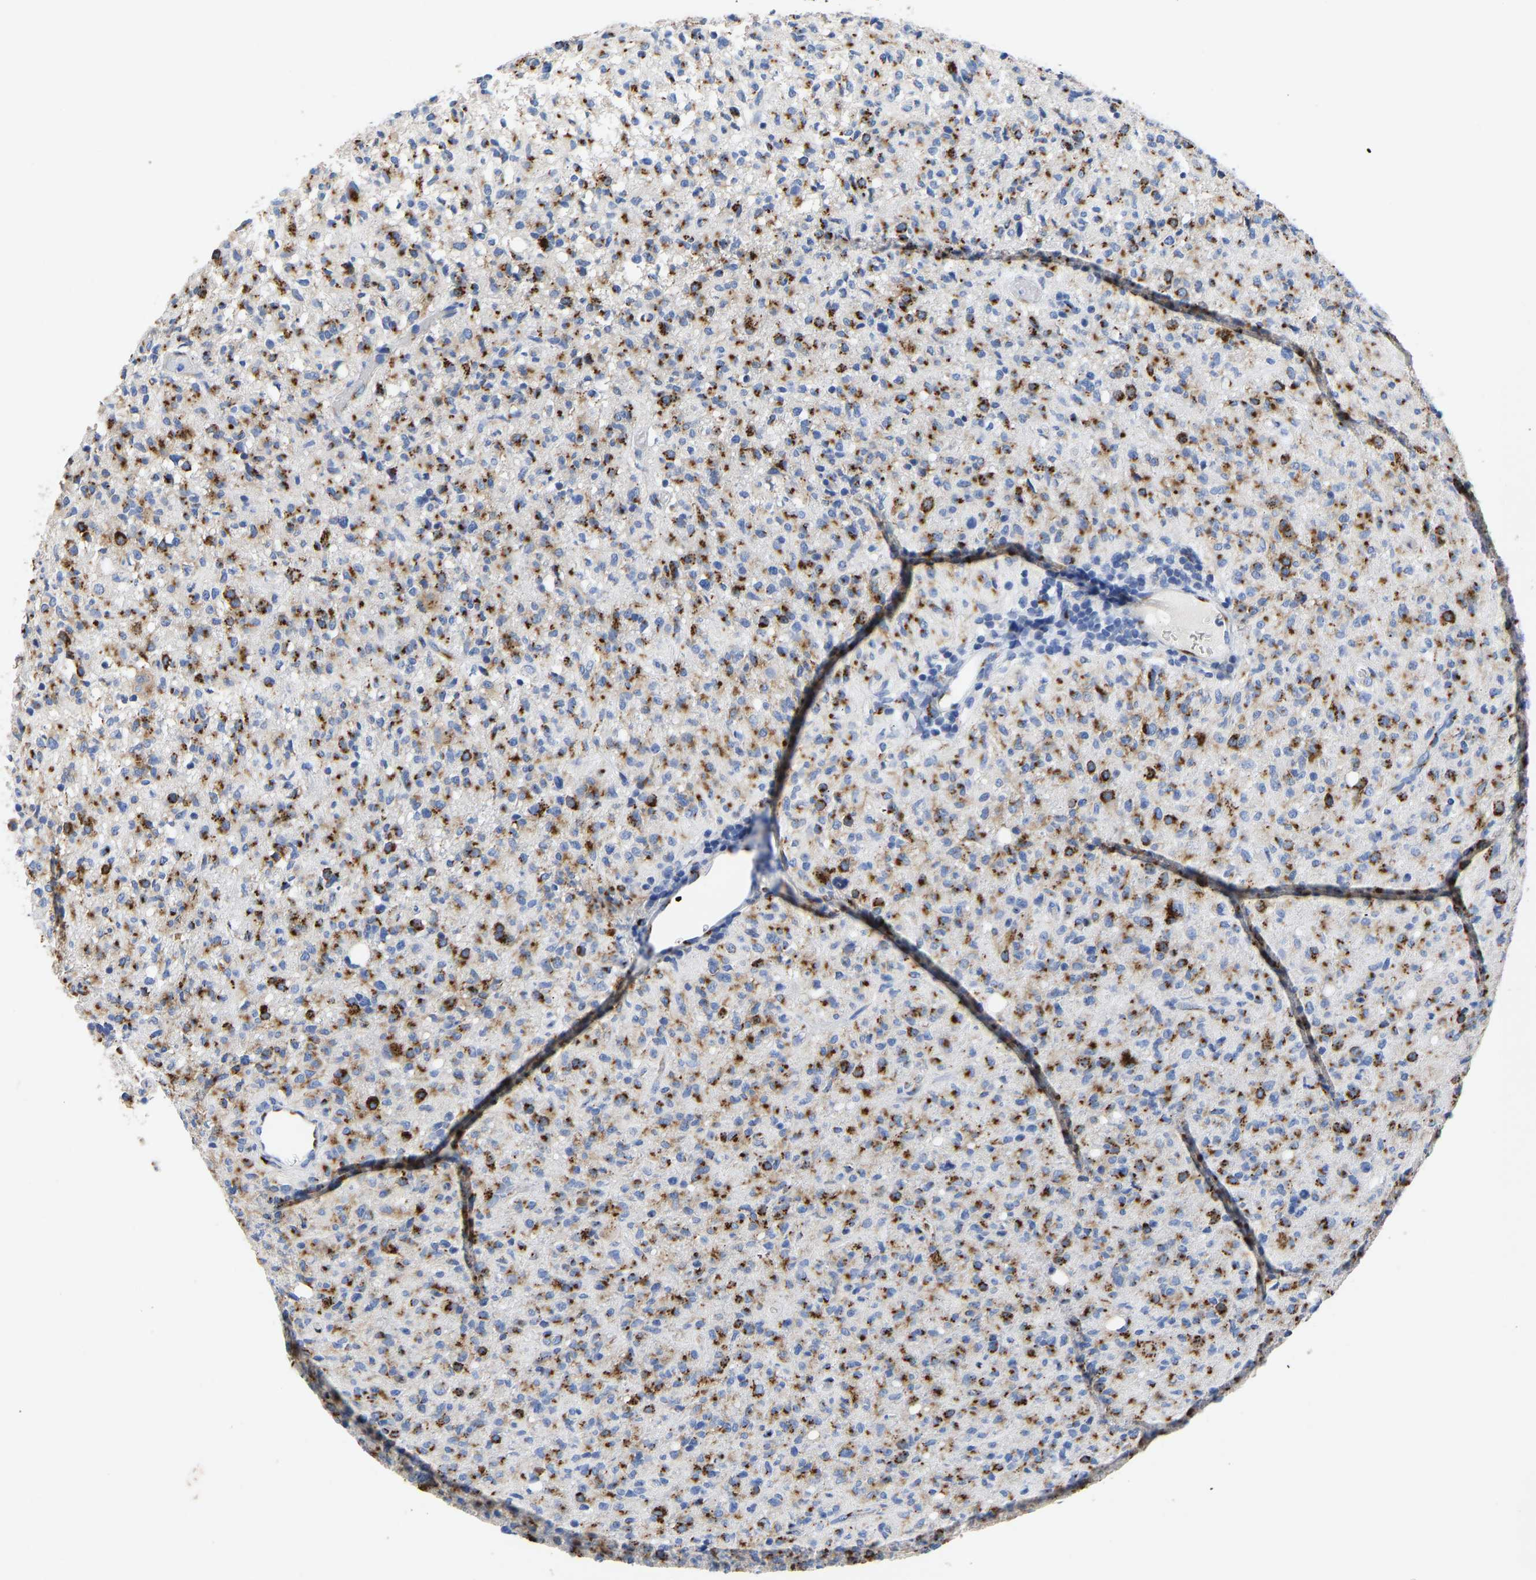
{"staining": {"intensity": "strong", "quantity": ">75%", "location": "cytoplasmic/membranous"}, "tissue": "glioma", "cell_type": "Tumor cells", "image_type": "cancer", "snomed": [{"axis": "morphology", "description": "Glioma, malignant, High grade"}, {"axis": "topography", "description": "Brain"}], "caption": "Human high-grade glioma (malignant) stained for a protein (brown) reveals strong cytoplasmic/membranous positive staining in about >75% of tumor cells.", "gene": "TMEM87A", "patient": {"sex": "female", "age": 57}}